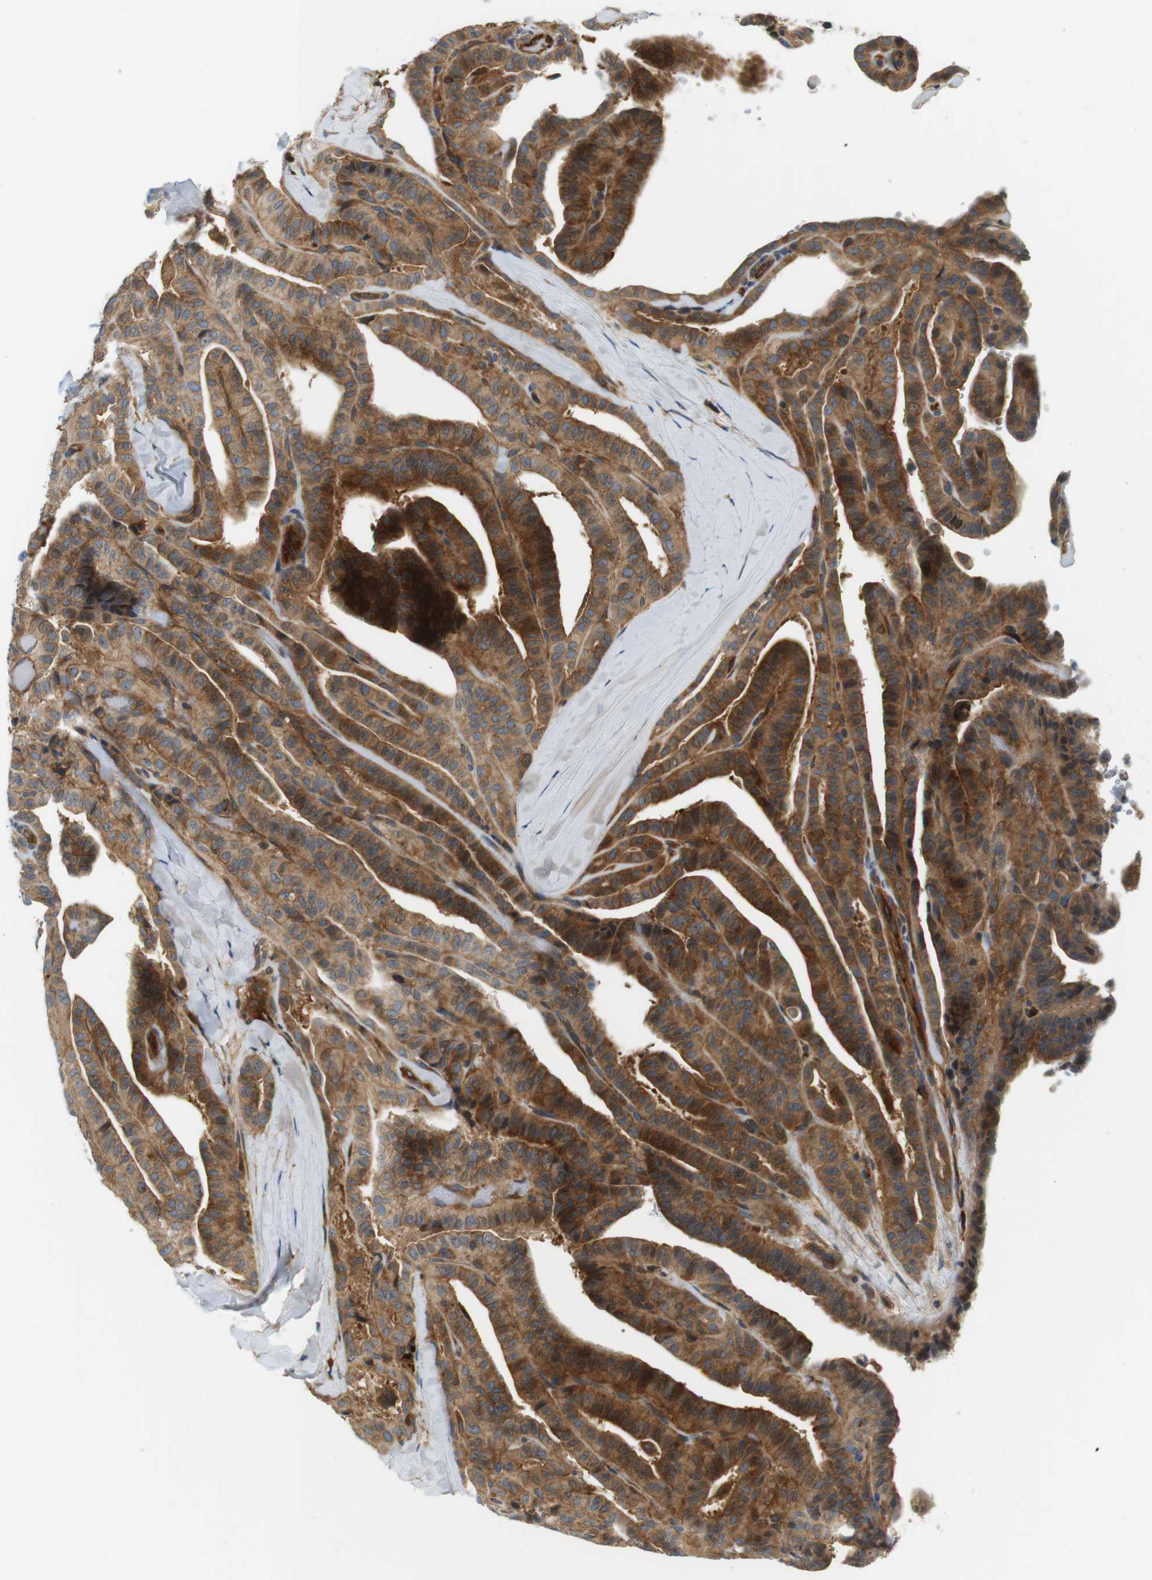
{"staining": {"intensity": "moderate", "quantity": ">75%", "location": "cytoplasmic/membranous"}, "tissue": "thyroid cancer", "cell_type": "Tumor cells", "image_type": "cancer", "snomed": [{"axis": "morphology", "description": "Papillary adenocarcinoma, NOS"}, {"axis": "topography", "description": "Thyroid gland"}], "caption": "High-magnification brightfield microscopy of thyroid cancer (papillary adenocarcinoma) stained with DAB (brown) and counterstained with hematoxylin (blue). tumor cells exhibit moderate cytoplasmic/membranous staining is seen in about>75% of cells.", "gene": "SH3GLB1", "patient": {"sex": "male", "age": 77}}